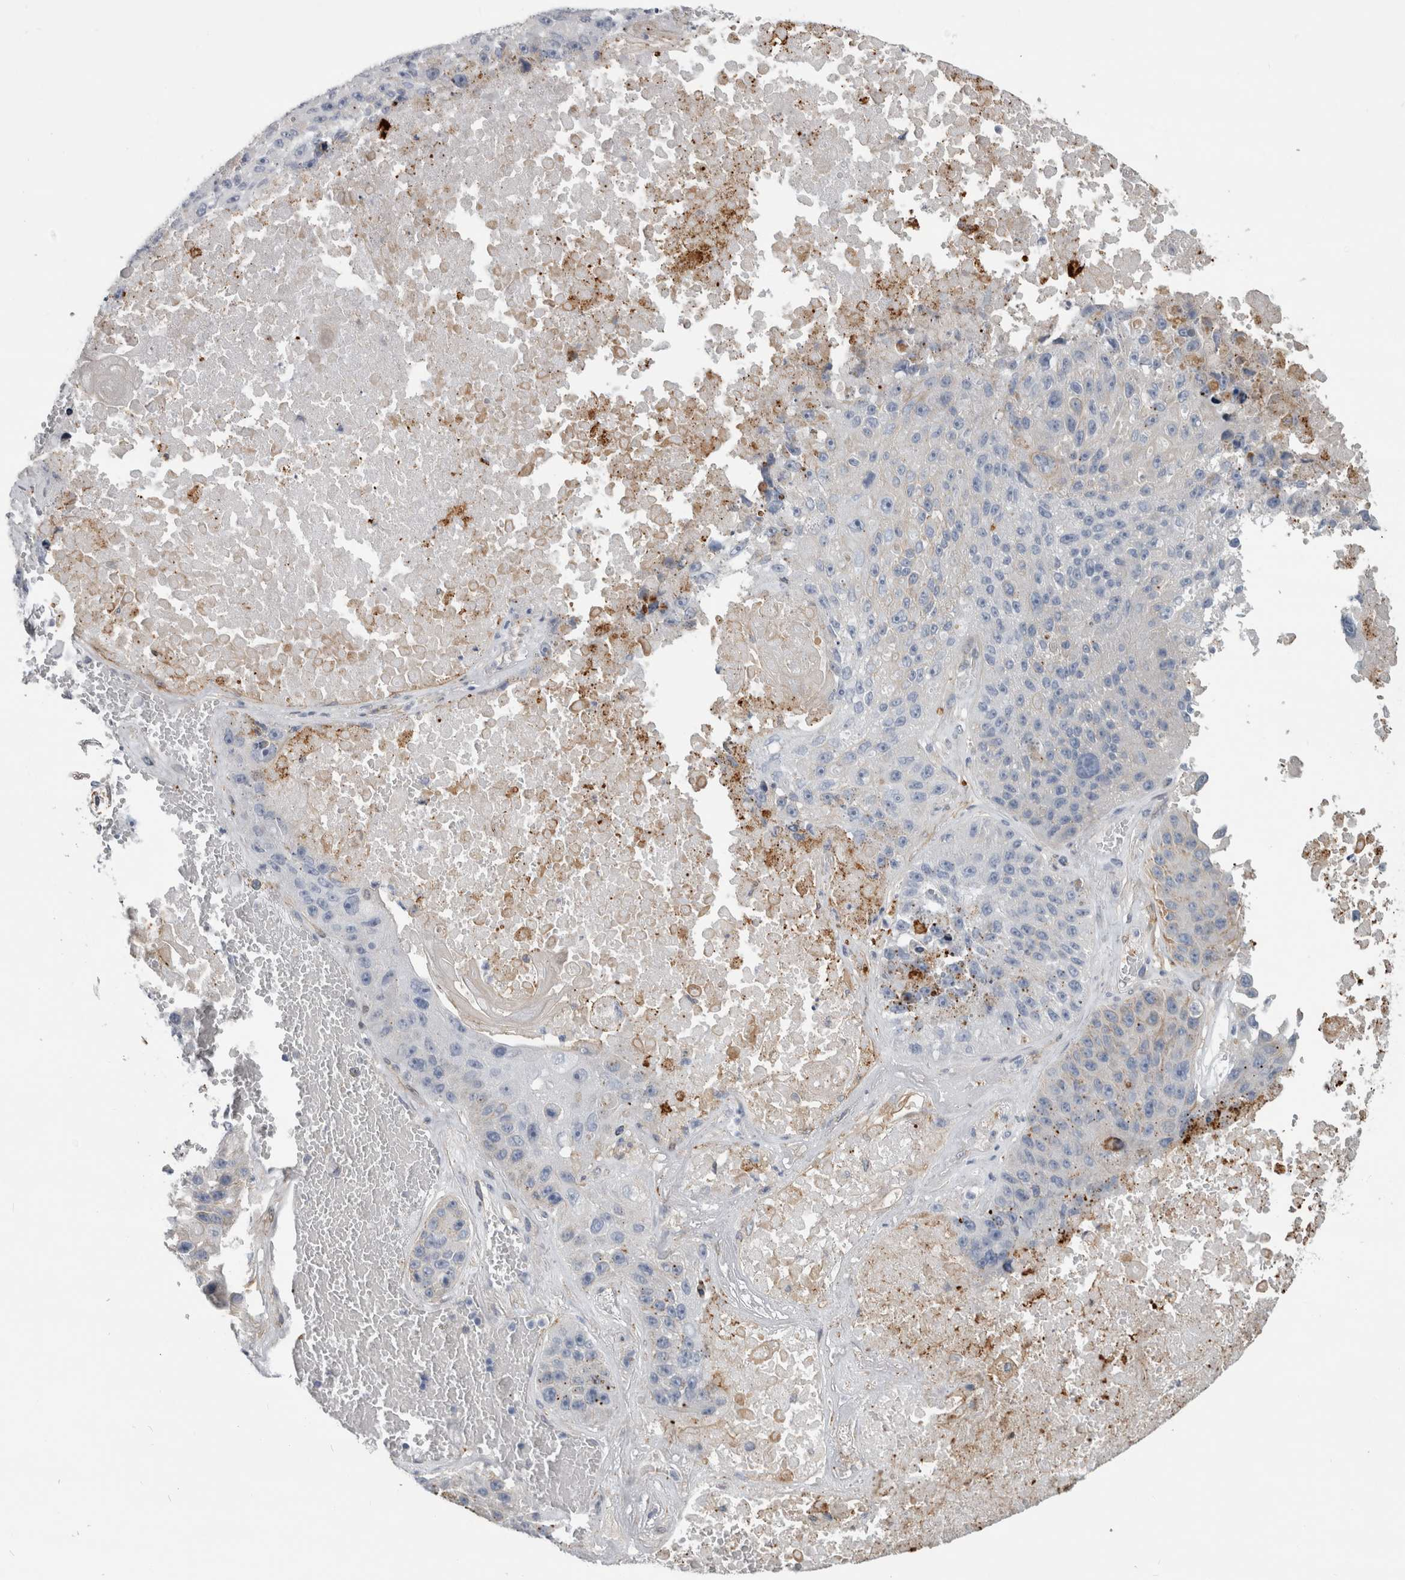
{"staining": {"intensity": "negative", "quantity": "none", "location": "none"}, "tissue": "lung cancer", "cell_type": "Tumor cells", "image_type": "cancer", "snomed": [{"axis": "morphology", "description": "Squamous cell carcinoma, NOS"}, {"axis": "topography", "description": "Lung"}], "caption": "Immunohistochemistry micrograph of human lung squamous cell carcinoma stained for a protein (brown), which reveals no staining in tumor cells.", "gene": "DNAJC24", "patient": {"sex": "male", "age": 61}}